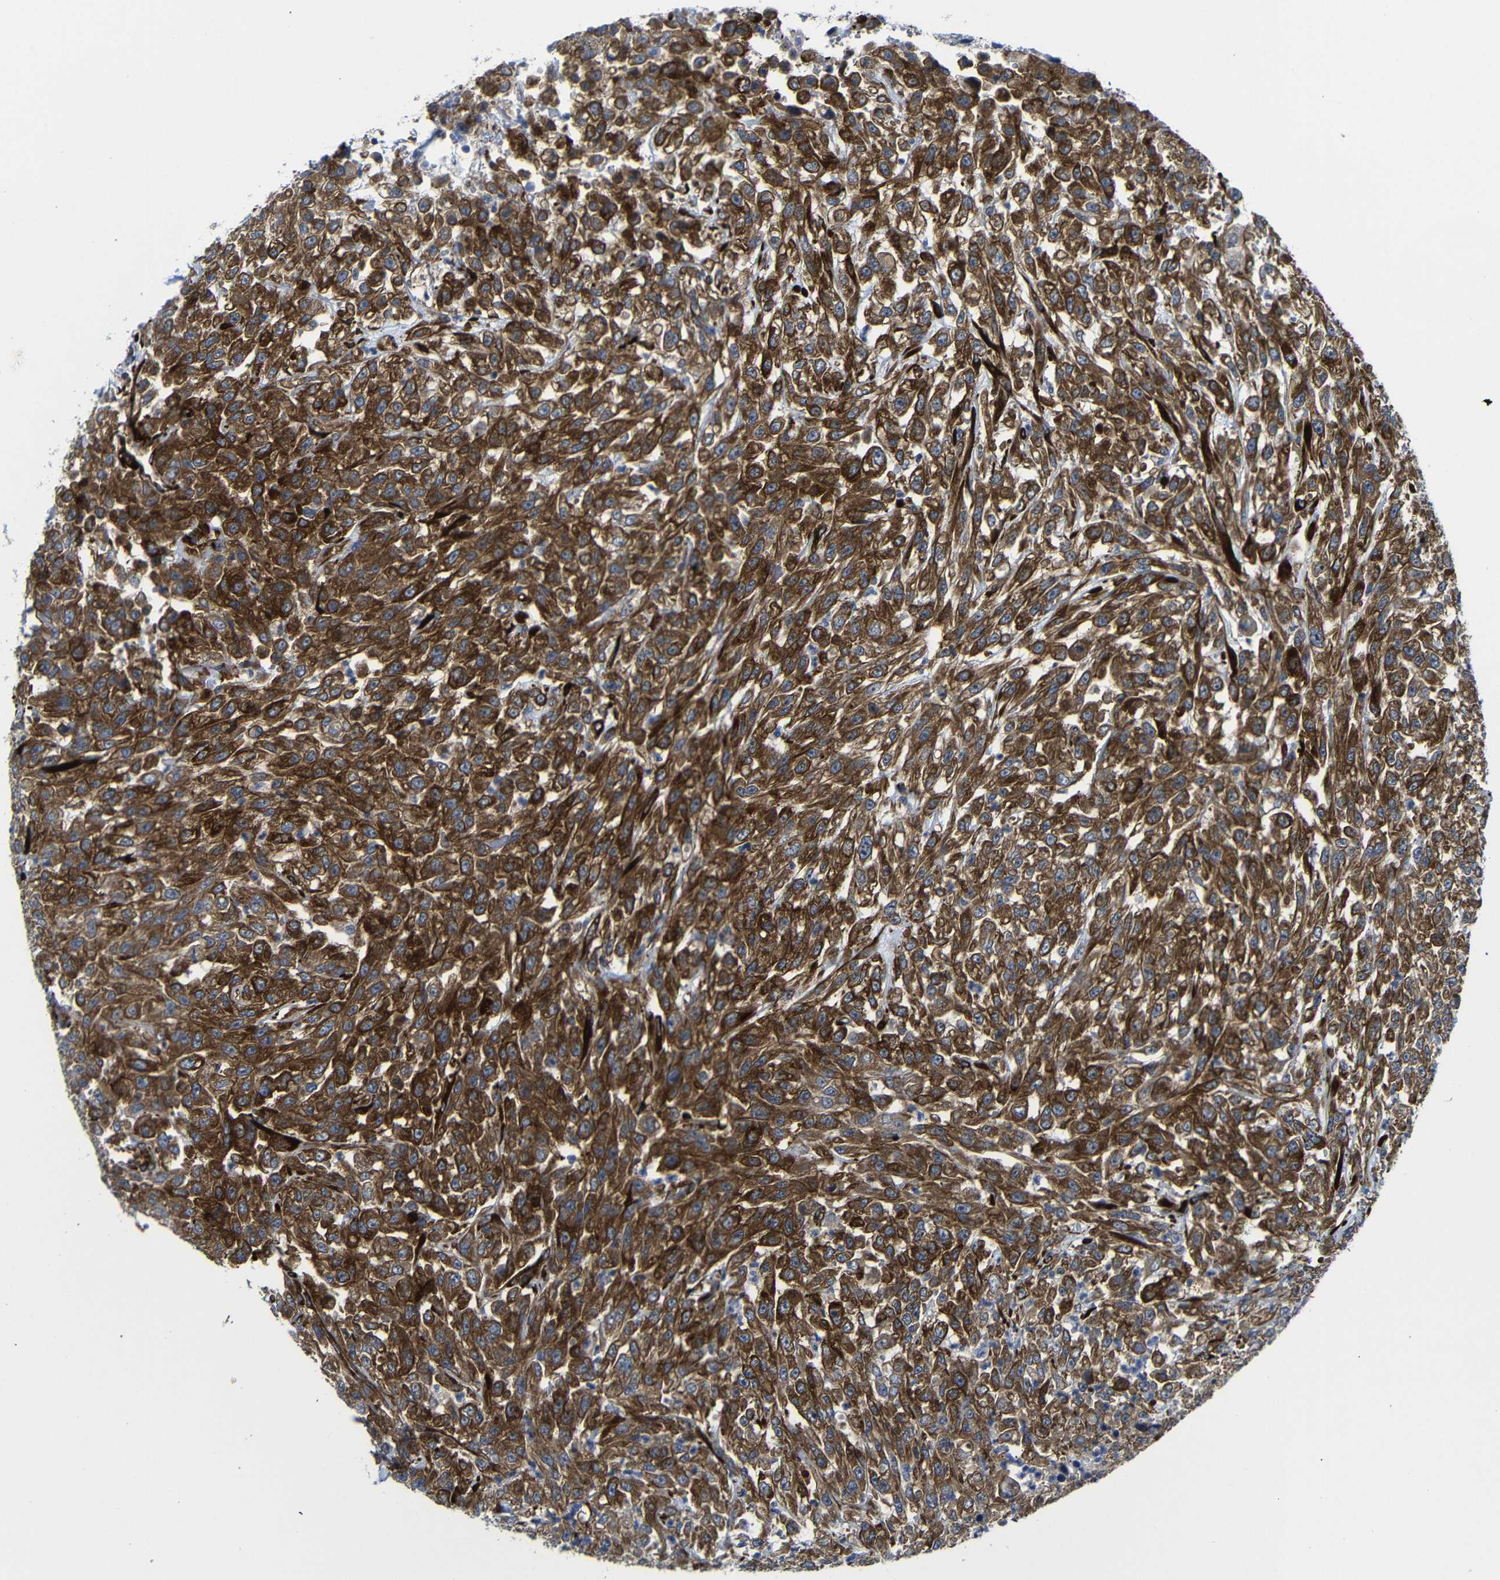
{"staining": {"intensity": "strong", "quantity": ">75%", "location": "cytoplasmic/membranous"}, "tissue": "urothelial cancer", "cell_type": "Tumor cells", "image_type": "cancer", "snomed": [{"axis": "morphology", "description": "Urothelial carcinoma, High grade"}, {"axis": "topography", "description": "Urinary bladder"}], "caption": "Urothelial cancer stained for a protein (brown) shows strong cytoplasmic/membranous positive positivity in about >75% of tumor cells.", "gene": "PARP14", "patient": {"sex": "male", "age": 46}}